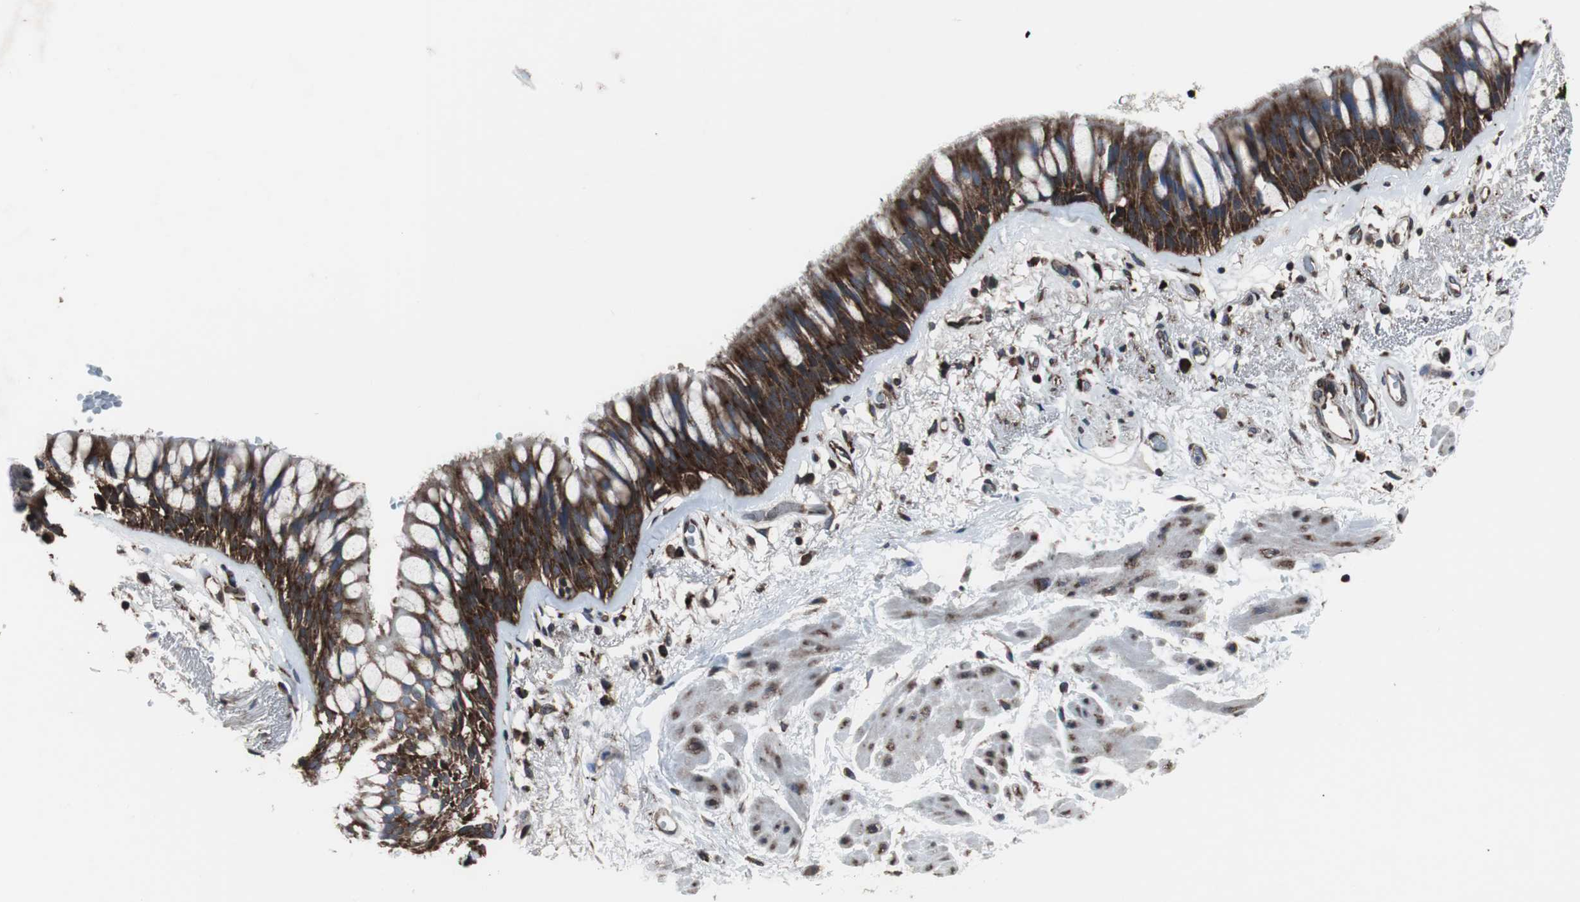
{"staining": {"intensity": "strong", "quantity": ">75%", "location": "cytoplasmic/membranous"}, "tissue": "bronchus", "cell_type": "Respiratory epithelial cells", "image_type": "normal", "snomed": [{"axis": "morphology", "description": "Normal tissue, NOS"}, {"axis": "topography", "description": "Bronchus"}], "caption": "The micrograph demonstrates a brown stain indicating the presence of a protein in the cytoplasmic/membranous of respiratory epithelial cells in bronchus. Using DAB (brown) and hematoxylin (blue) stains, captured at high magnification using brightfield microscopy.", "gene": "USP10", "patient": {"sex": "male", "age": 66}}